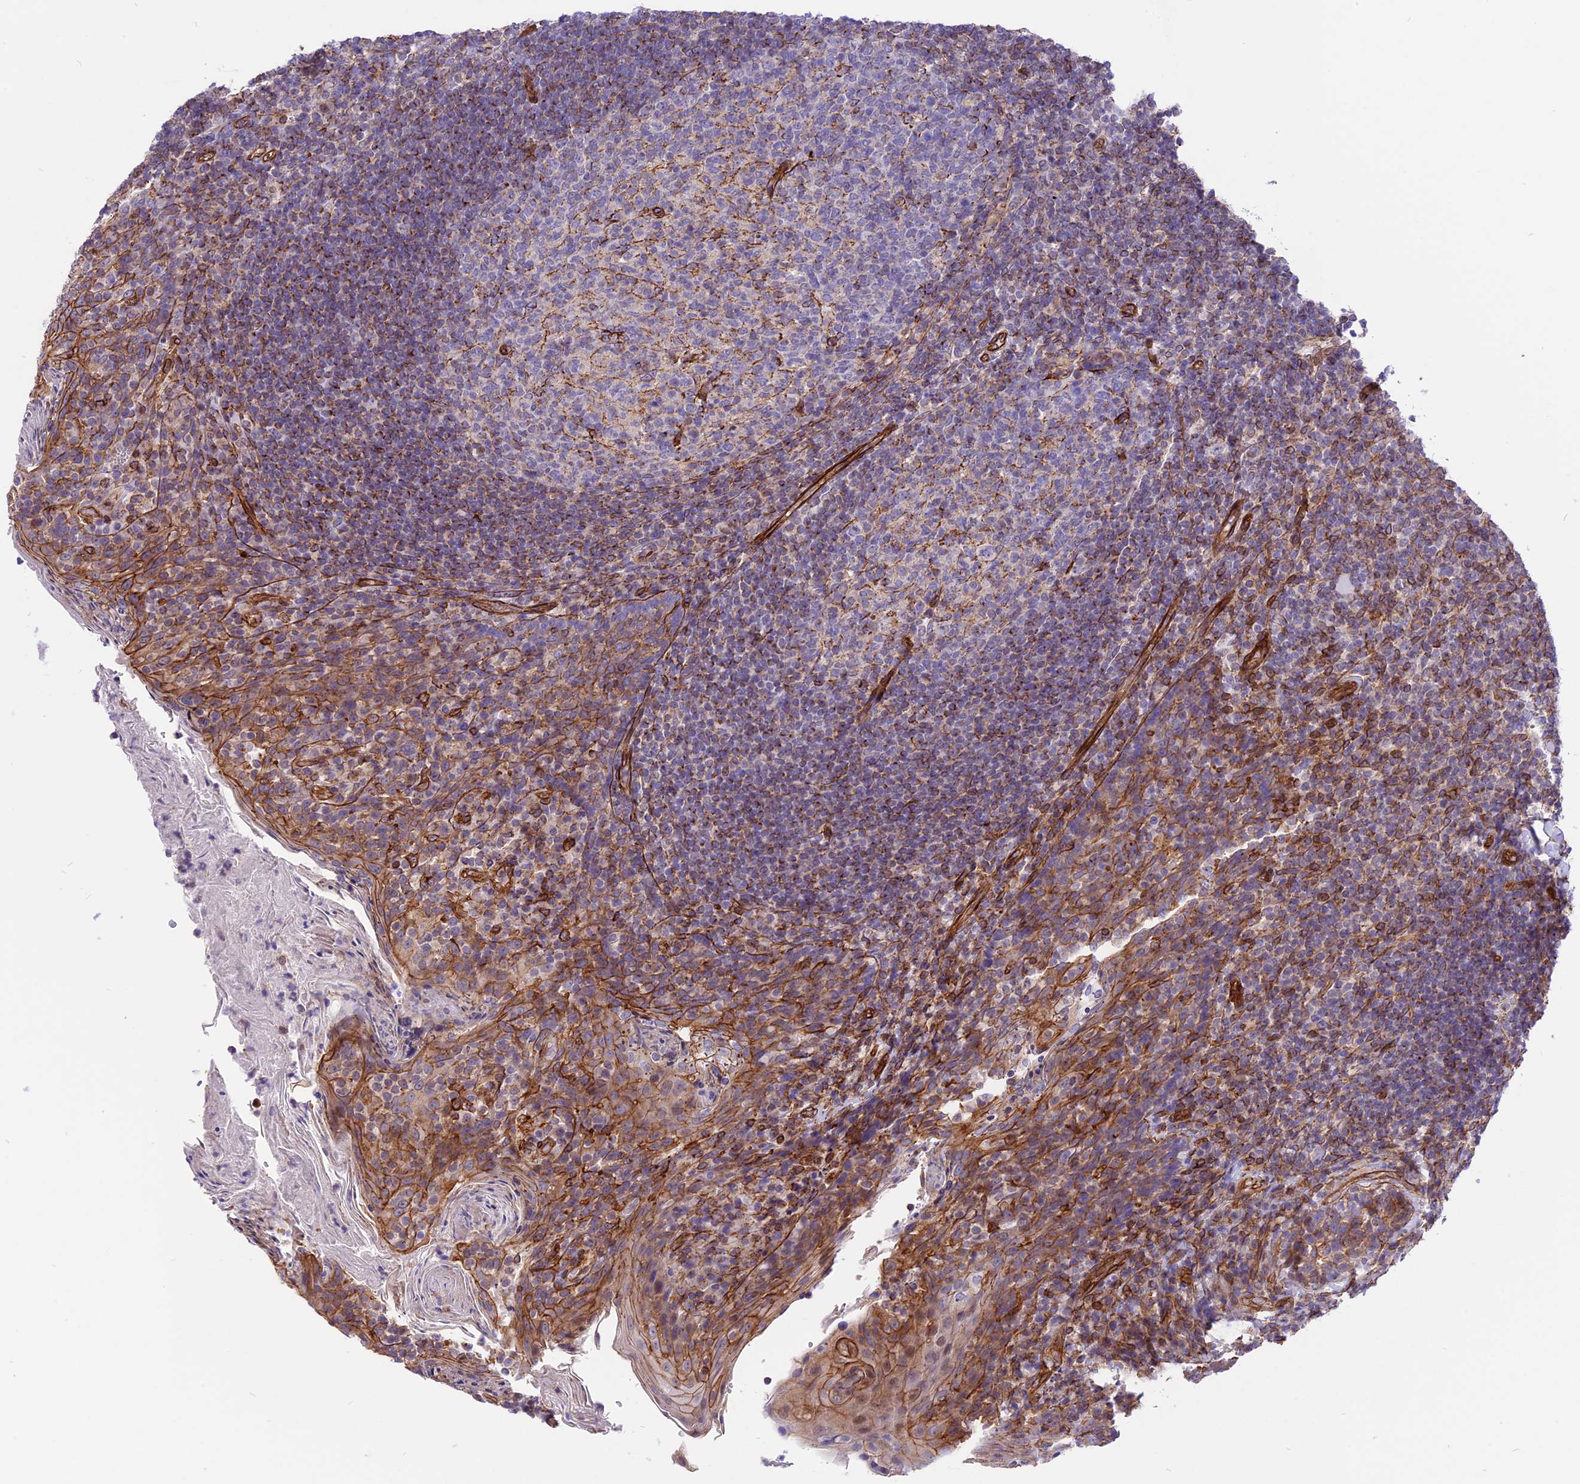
{"staining": {"intensity": "strong", "quantity": "<25%", "location": "cytoplasmic/membranous"}, "tissue": "tonsil", "cell_type": "Germinal center cells", "image_type": "normal", "snomed": [{"axis": "morphology", "description": "Normal tissue, NOS"}, {"axis": "topography", "description": "Tonsil"}], "caption": "IHC staining of normal tonsil, which demonstrates medium levels of strong cytoplasmic/membranous positivity in about <25% of germinal center cells indicating strong cytoplasmic/membranous protein positivity. The staining was performed using DAB (3,3'-diaminobenzidine) (brown) for protein detection and nuclei were counterstained in hematoxylin (blue).", "gene": "R3HDM4", "patient": {"sex": "female", "age": 10}}